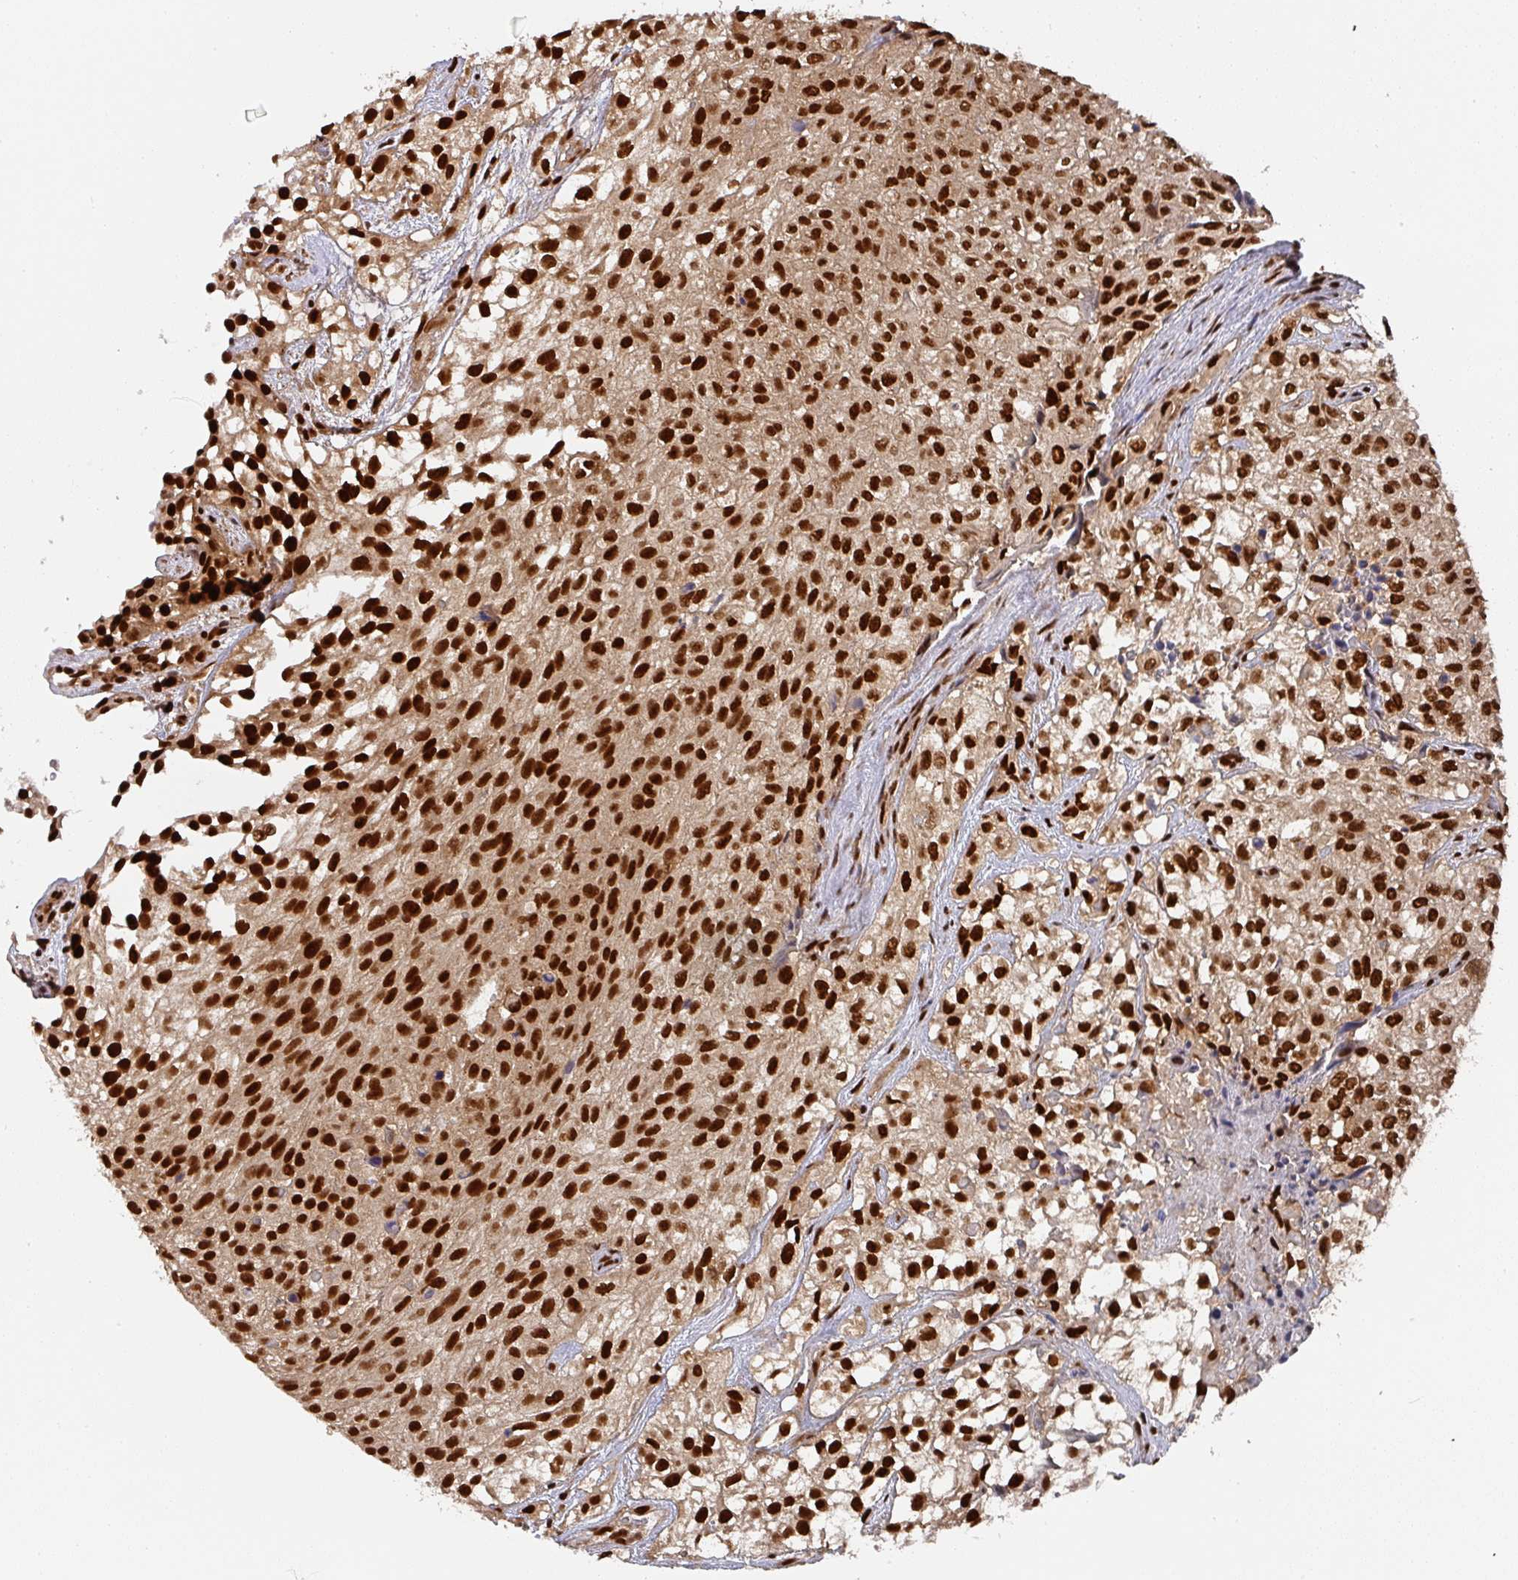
{"staining": {"intensity": "strong", "quantity": ">75%", "location": "nuclear"}, "tissue": "urothelial cancer", "cell_type": "Tumor cells", "image_type": "cancer", "snomed": [{"axis": "morphology", "description": "Urothelial carcinoma, High grade"}, {"axis": "topography", "description": "Urinary bladder"}], "caption": "Immunohistochemical staining of human urothelial carcinoma (high-grade) demonstrates high levels of strong nuclear expression in approximately >75% of tumor cells.", "gene": "DIDO1", "patient": {"sex": "male", "age": 56}}